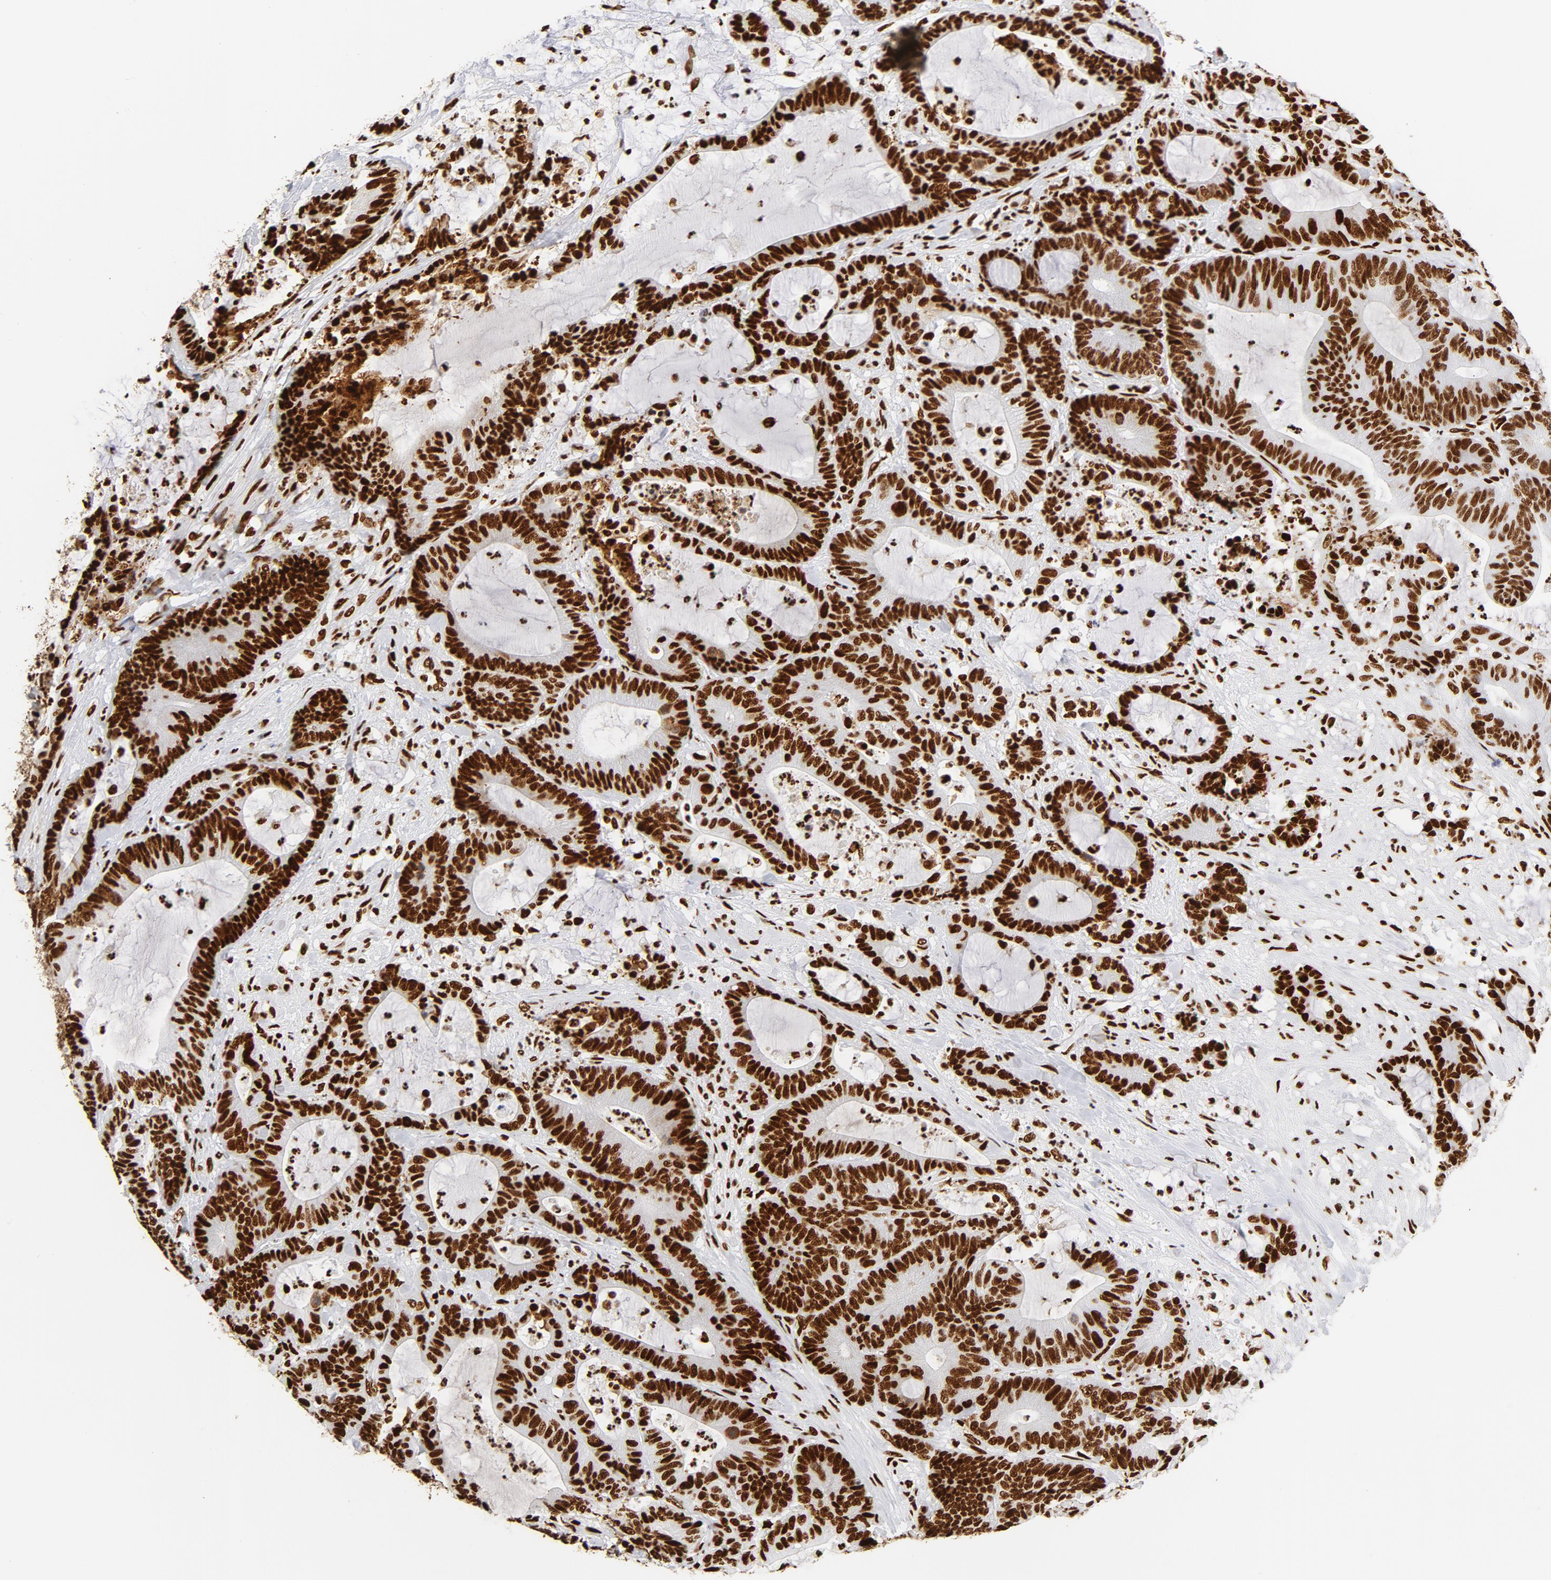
{"staining": {"intensity": "strong", "quantity": ">75%", "location": "nuclear"}, "tissue": "colorectal cancer", "cell_type": "Tumor cells", "image_type": "cancer", "snomed": [{"axis": "morphology", "description": "Adenocarcinoma, NOS"}, {"axis": "topography", "description": "Colon"}], "caption": "Immunohistochemical staining of colorectal cancer (adenocarcinoma) reveals high levels of strong nuclear protein expression in approximately >75% of tumor cells.", "gene": "XRCC6", "patient": {"sex": "female", "age": 84}}